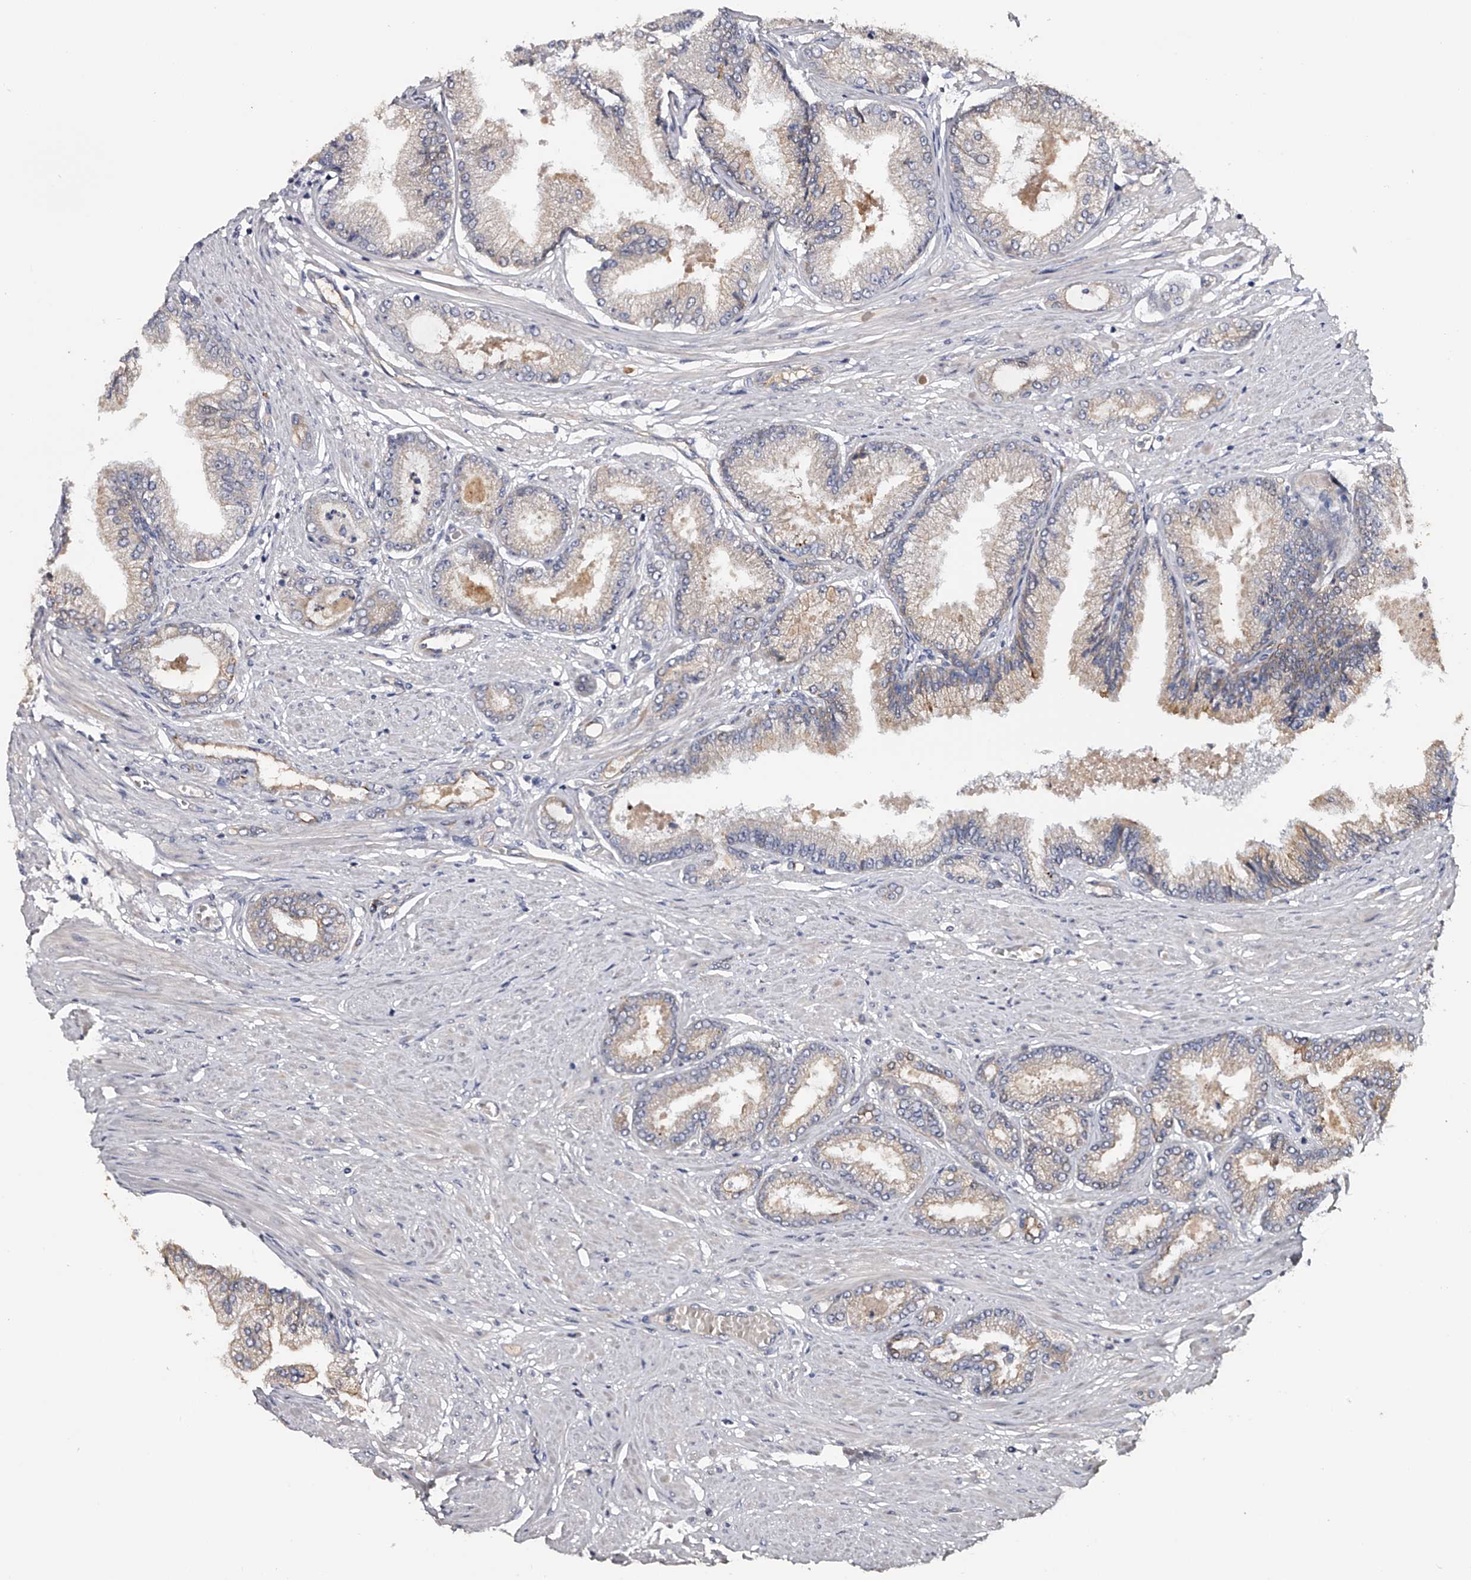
{"staining": {"intensity": "moderate", "quantity": "25%-75%", "location": "cytoplasmic/membranous"}, "tissue": "prostate cancer", "cell_type": "Tumor cells", "image_type": "cancer", "snomed": [{"axis": "morphology", "description": "Adenocarcinoma, Low grade"}, {"axis": "topography", "description": "Prostate"}], "caption": "DAB immunohistochemical staining of human prostate cancer (low-grade adenocarcinoma) reveals moderate cytoplasmic/membranous protein staining in about 25%-75% of tumor cells. The staining was performed using DAB, with brown indicating positive protein expression. Nuclei are stained blue with hematoxylin.", "gene": "MDN1", "patient": {"sex": "male", "age": 63}}